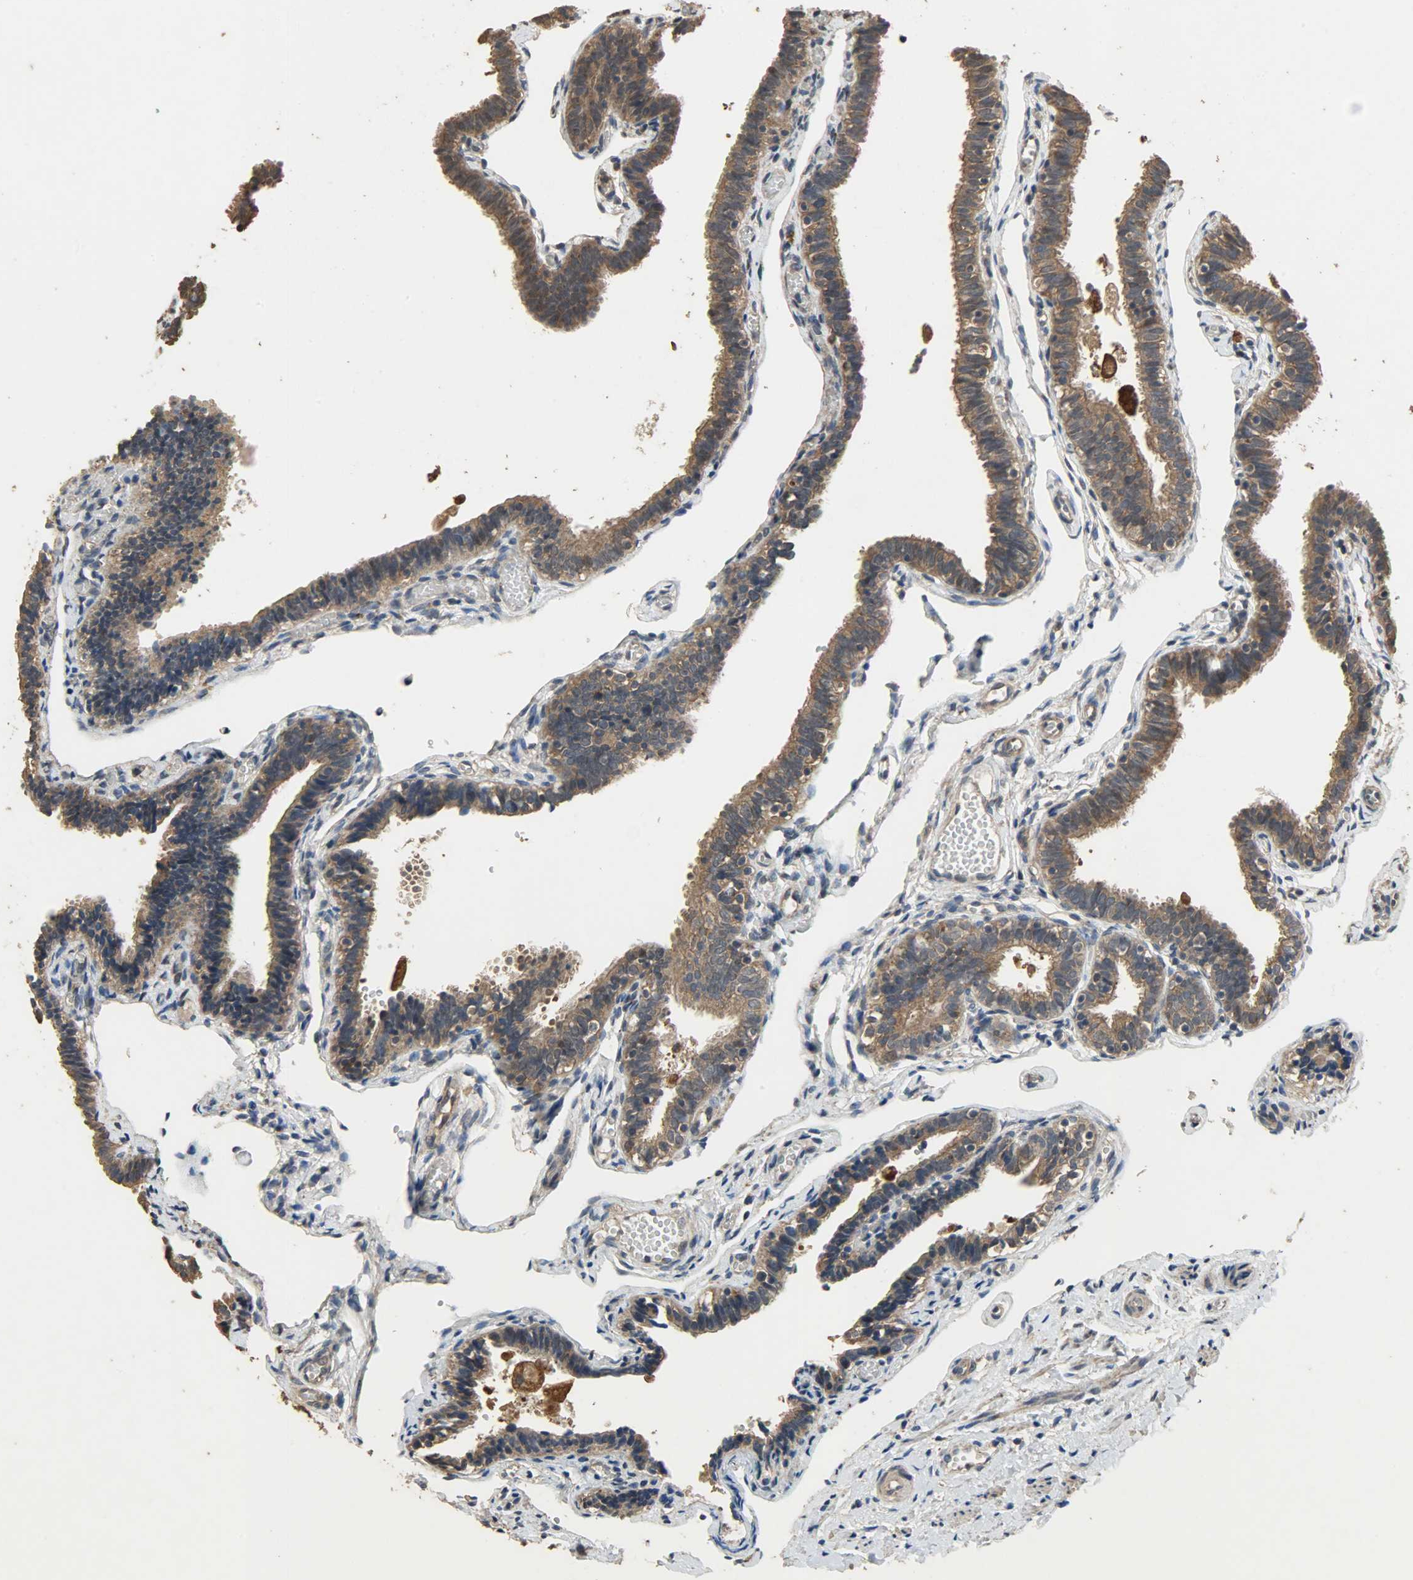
{"staining": {"intensity": "moderate", "quantity": ">75%", "location": "cytoplasmic/membranous"}, "tissue": "fallopian tube", "cell_type": "Glandular cells", "image_type": "normal", "snomed": [{"axis": "morphology", "description": "Normal tissue, NOS"}, {"axis": "topography", "description": "Fallopian tube"}], "caption": "Normal fallopian tube was stained to show a protein in brown. There is medium levels of moderate cytoplasmic/membranous staining in approximately >75% of glandular cells. (DAB IHC, brown staining for protein, blue staining for nuclei).", "gene": "CDKN2C", "patient": {"sex": "female", "age": 46}}